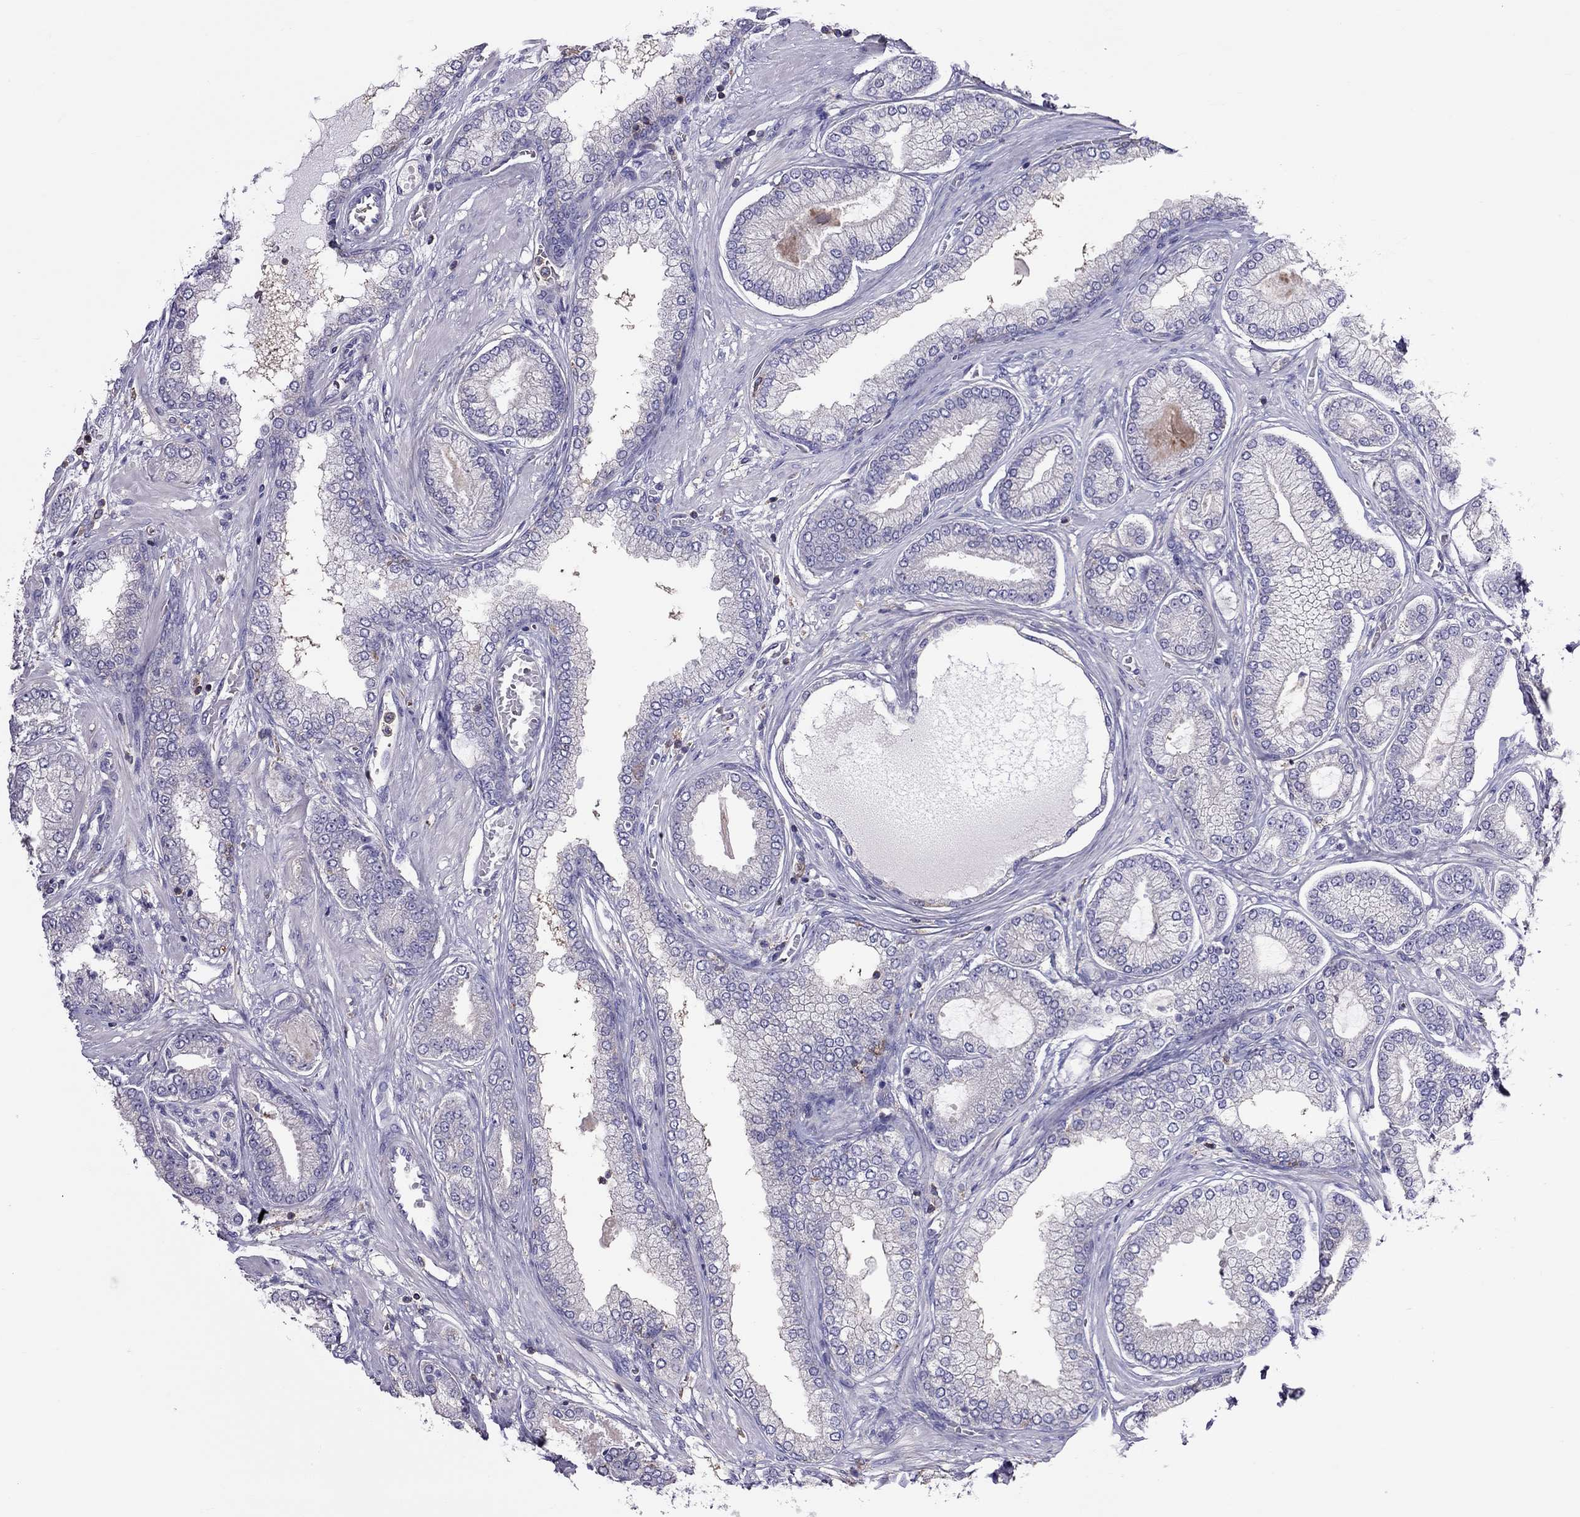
{"staining": {"intensity": "negative", "quantity": "none", "location": "none"}, "tissue": "prostate cancer", "cell_type": "Tumor cells", "image_type": "cancer", "snomed": [{"axis": "morphology", "description": "Adenocarcinoma, Low grade"}, {"axis": "topography", "description": "Prostate"}], "caption": "IHC image of neoplastic tissue: prostate cancer stained with DAB exhibits no significant protein staining in tumor cells.", "gene": "TEX22", "patient": {"sex": "male", "age": 57}}